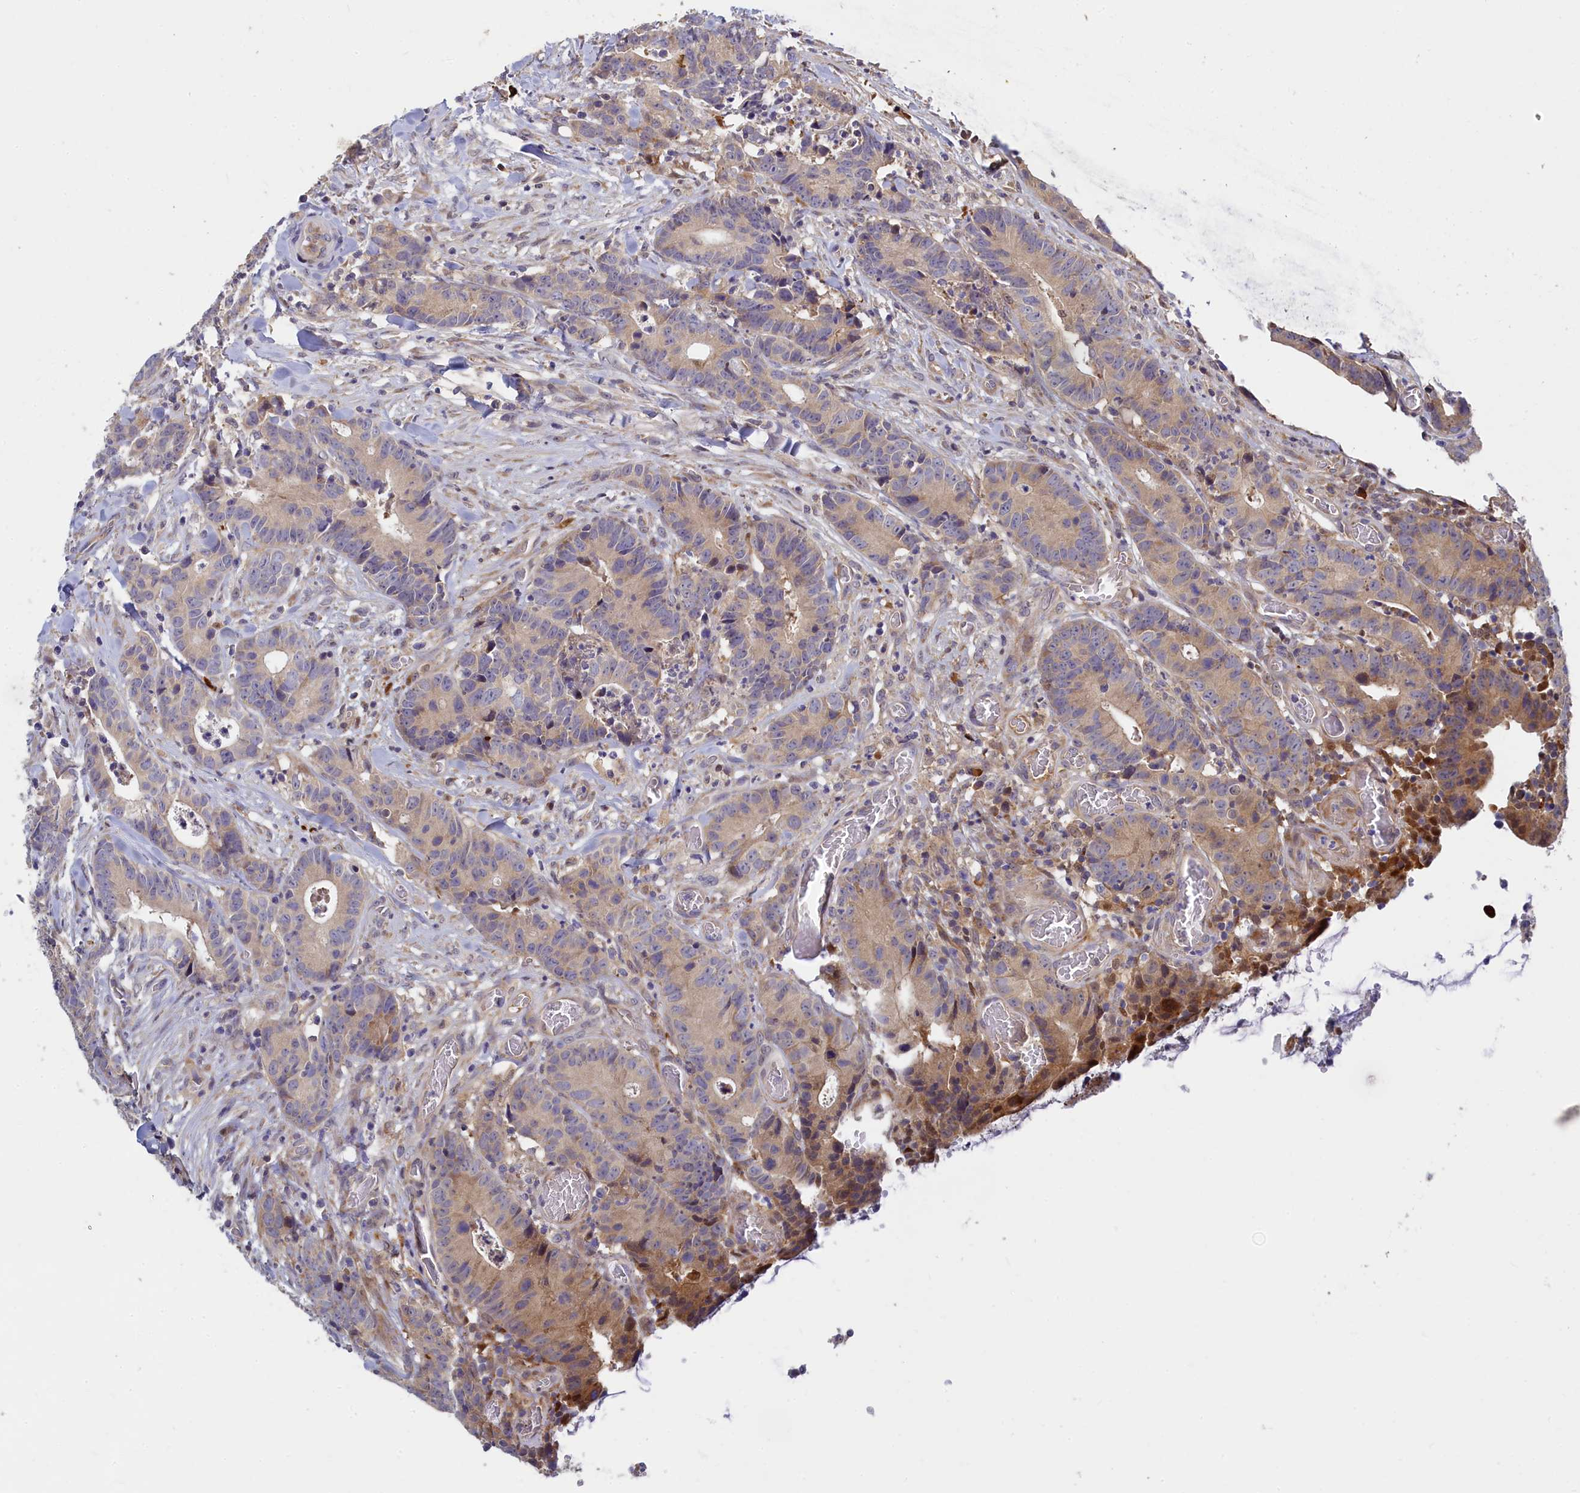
{"staining": {"intensity": "weak", "quantity": "25%-75%", "location": "cytoplasmic/membranous"}, "tissue": "colorectal cancer", "cell_type": "Tumor cells", "image_type": "cancer", "snomed": [{"axis": "morphology", "description": "Adenocarcinoma, NOS"}, {"axis": "topography", "description": "Colon"}], "caption": "Immunohistochemical staining of human colorectal adenocarcinoma shows low levels of weak cytoplasmic/membranous expression in approximately 25%-75% of tumor cells.", "gene": "SPATA5L1", "patient": {"sex": "female", "age": 57}}